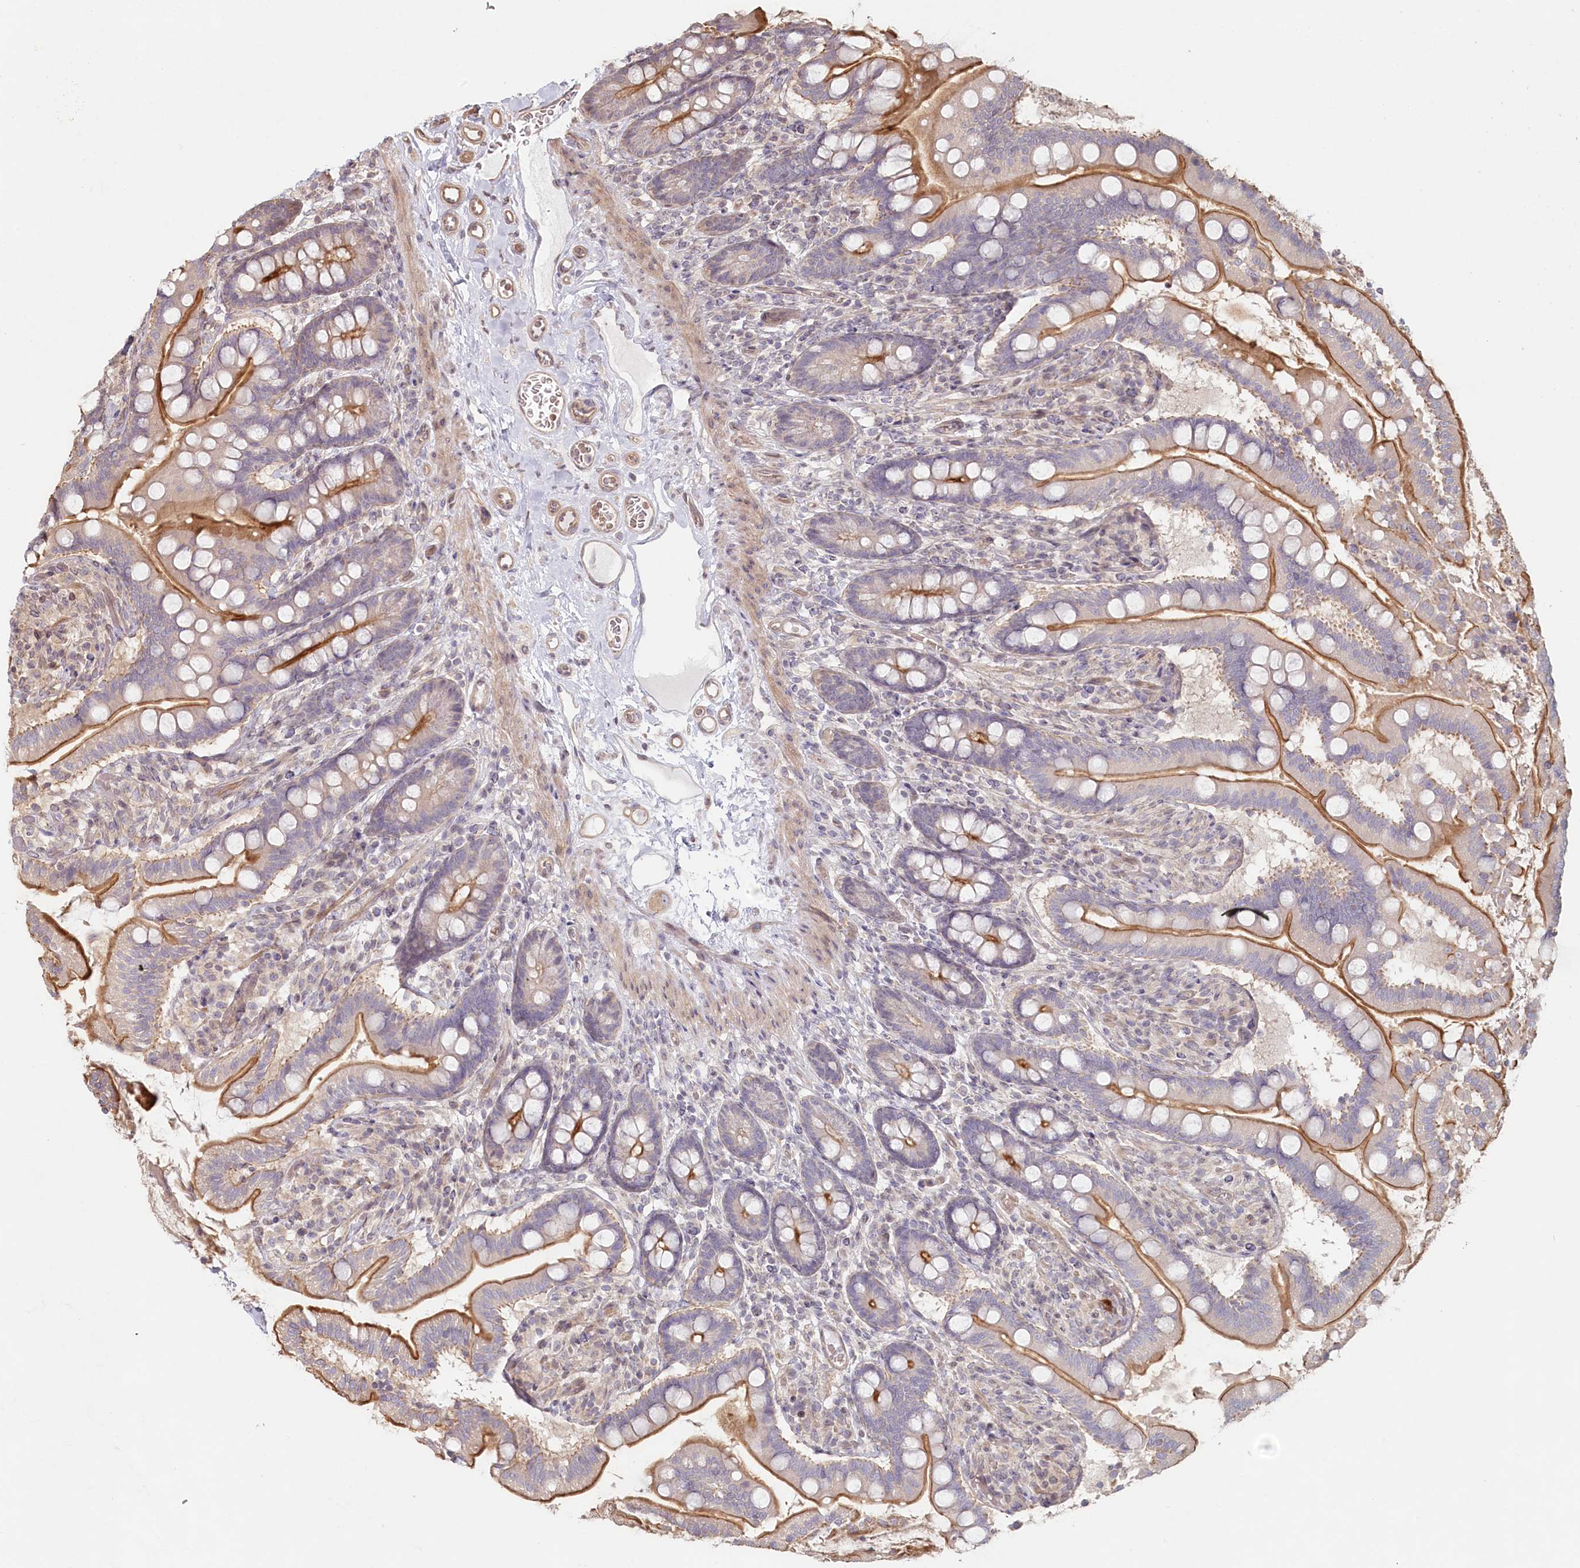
{"staining": {"intensity": "strong", "quantity": ">75%", "location": "cytoplasmic/membranous"}, "tissue": "small intestine", "cell_type": "Glandular cells", "image_type": "normal", "snomed": [{"axis": "morphology", "description": "Normal tissue, NOS"}, {"axis": "topography", "description": "Small intestine"}], "caption": "The photomicrograph exhibits a brown stain indicating the presence of a protein in the cytoplasmic/membranous of glandular cells in small intestine. The staining is performed using DAB (3,3'-diaminobenzidine) brown chromogen to label protein expression. The nuclei are counter-stained blue using hematoxylin.", "gene": "TCHP", "patient": {"sex": "female", "age": 64}}